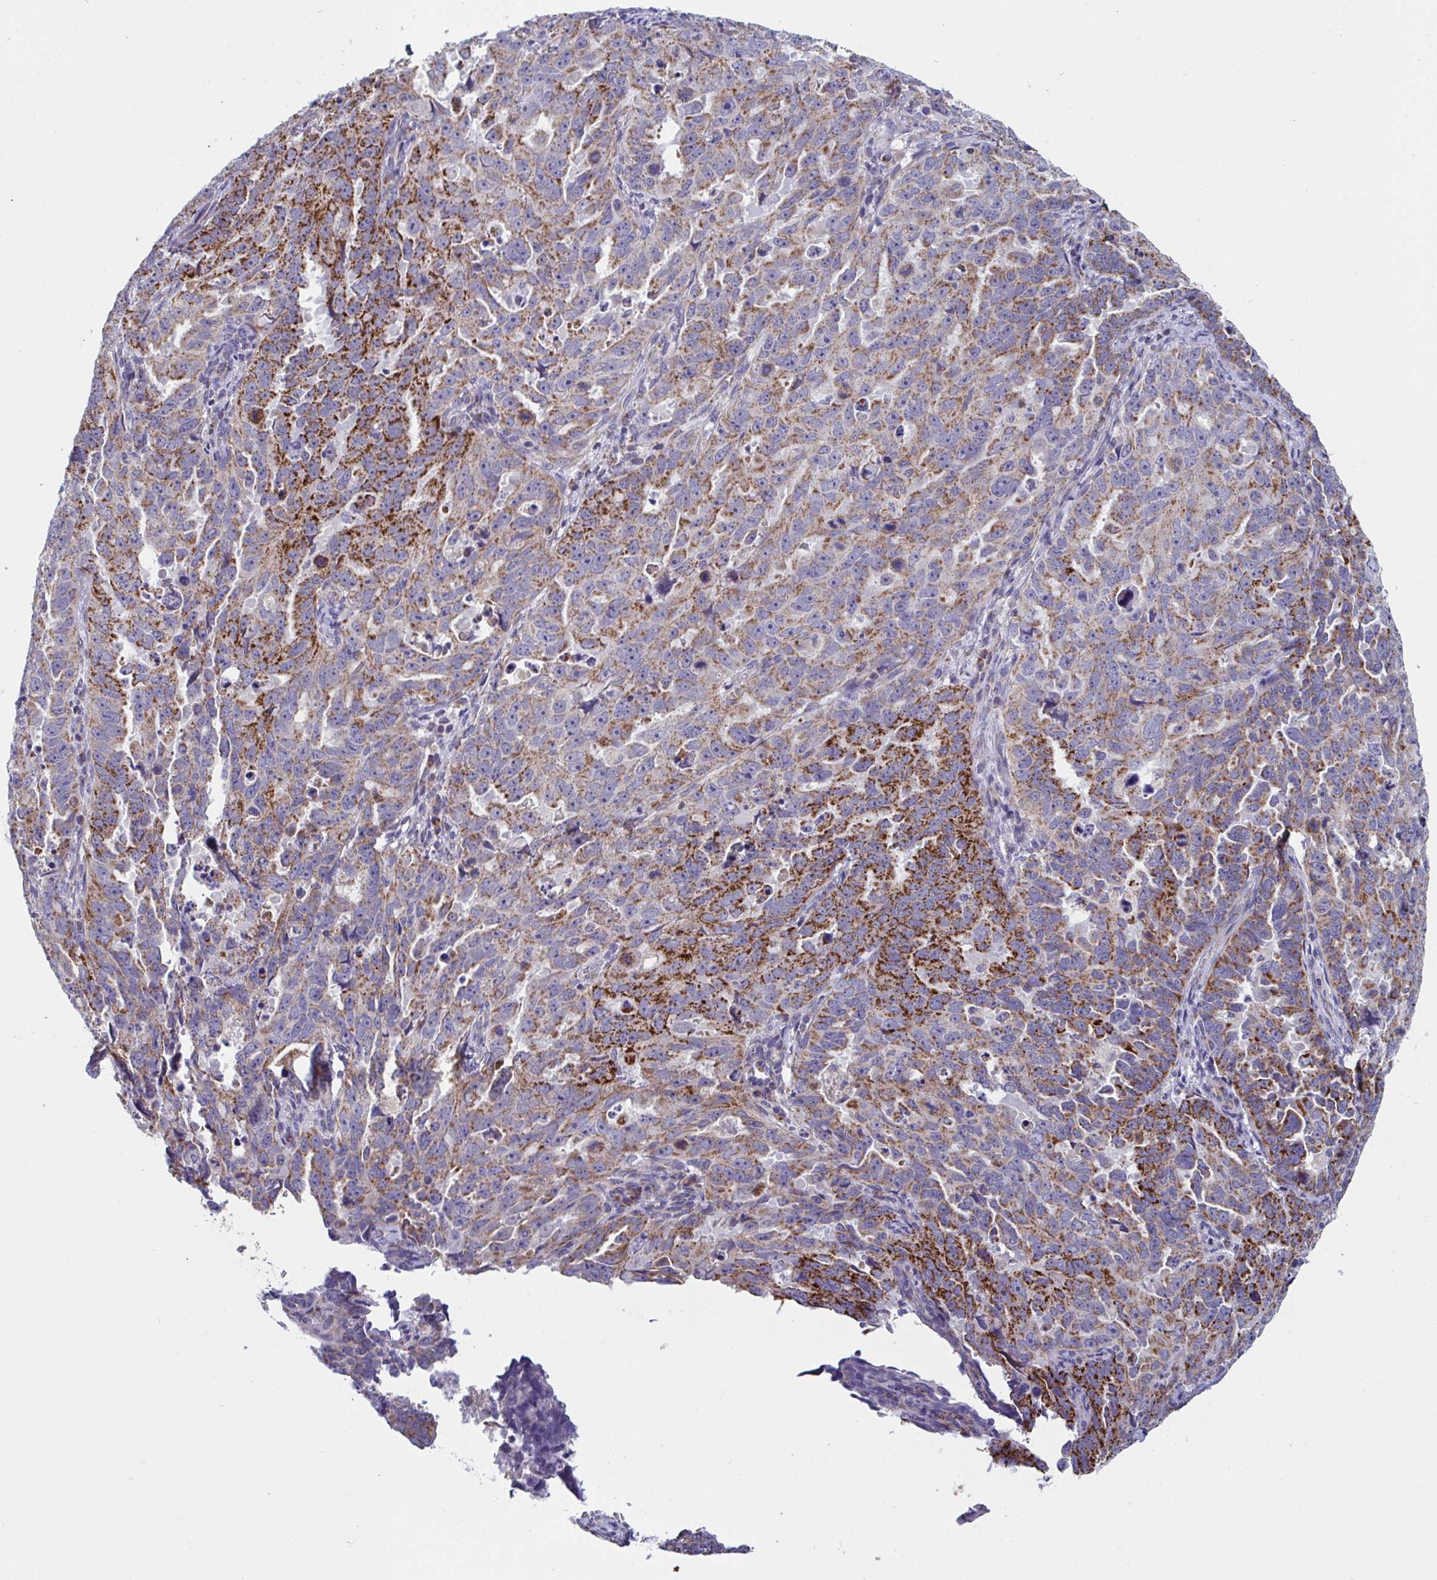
{"staining": {"intensity": "strong", "quantity": "25%-75%", "location": "cytoplasmic/membranous"}, "tissue": "endometrial cancer", "cell_type": "Tumor cells", "image_type": "cancer", "snomed": [{"axis": "morphology", "description": "Adenocarcinoma, NOS"}, {"axis": "topography", "description": "Endometrium"}], "caption": "Protein expression analysis of endometrial cancer exhibits strong cytoplasmic/membranous staining in about 25%-75% of tumor cells.", "gene": "BCAT2", "patient": {"sex": "female", "age": 65}}